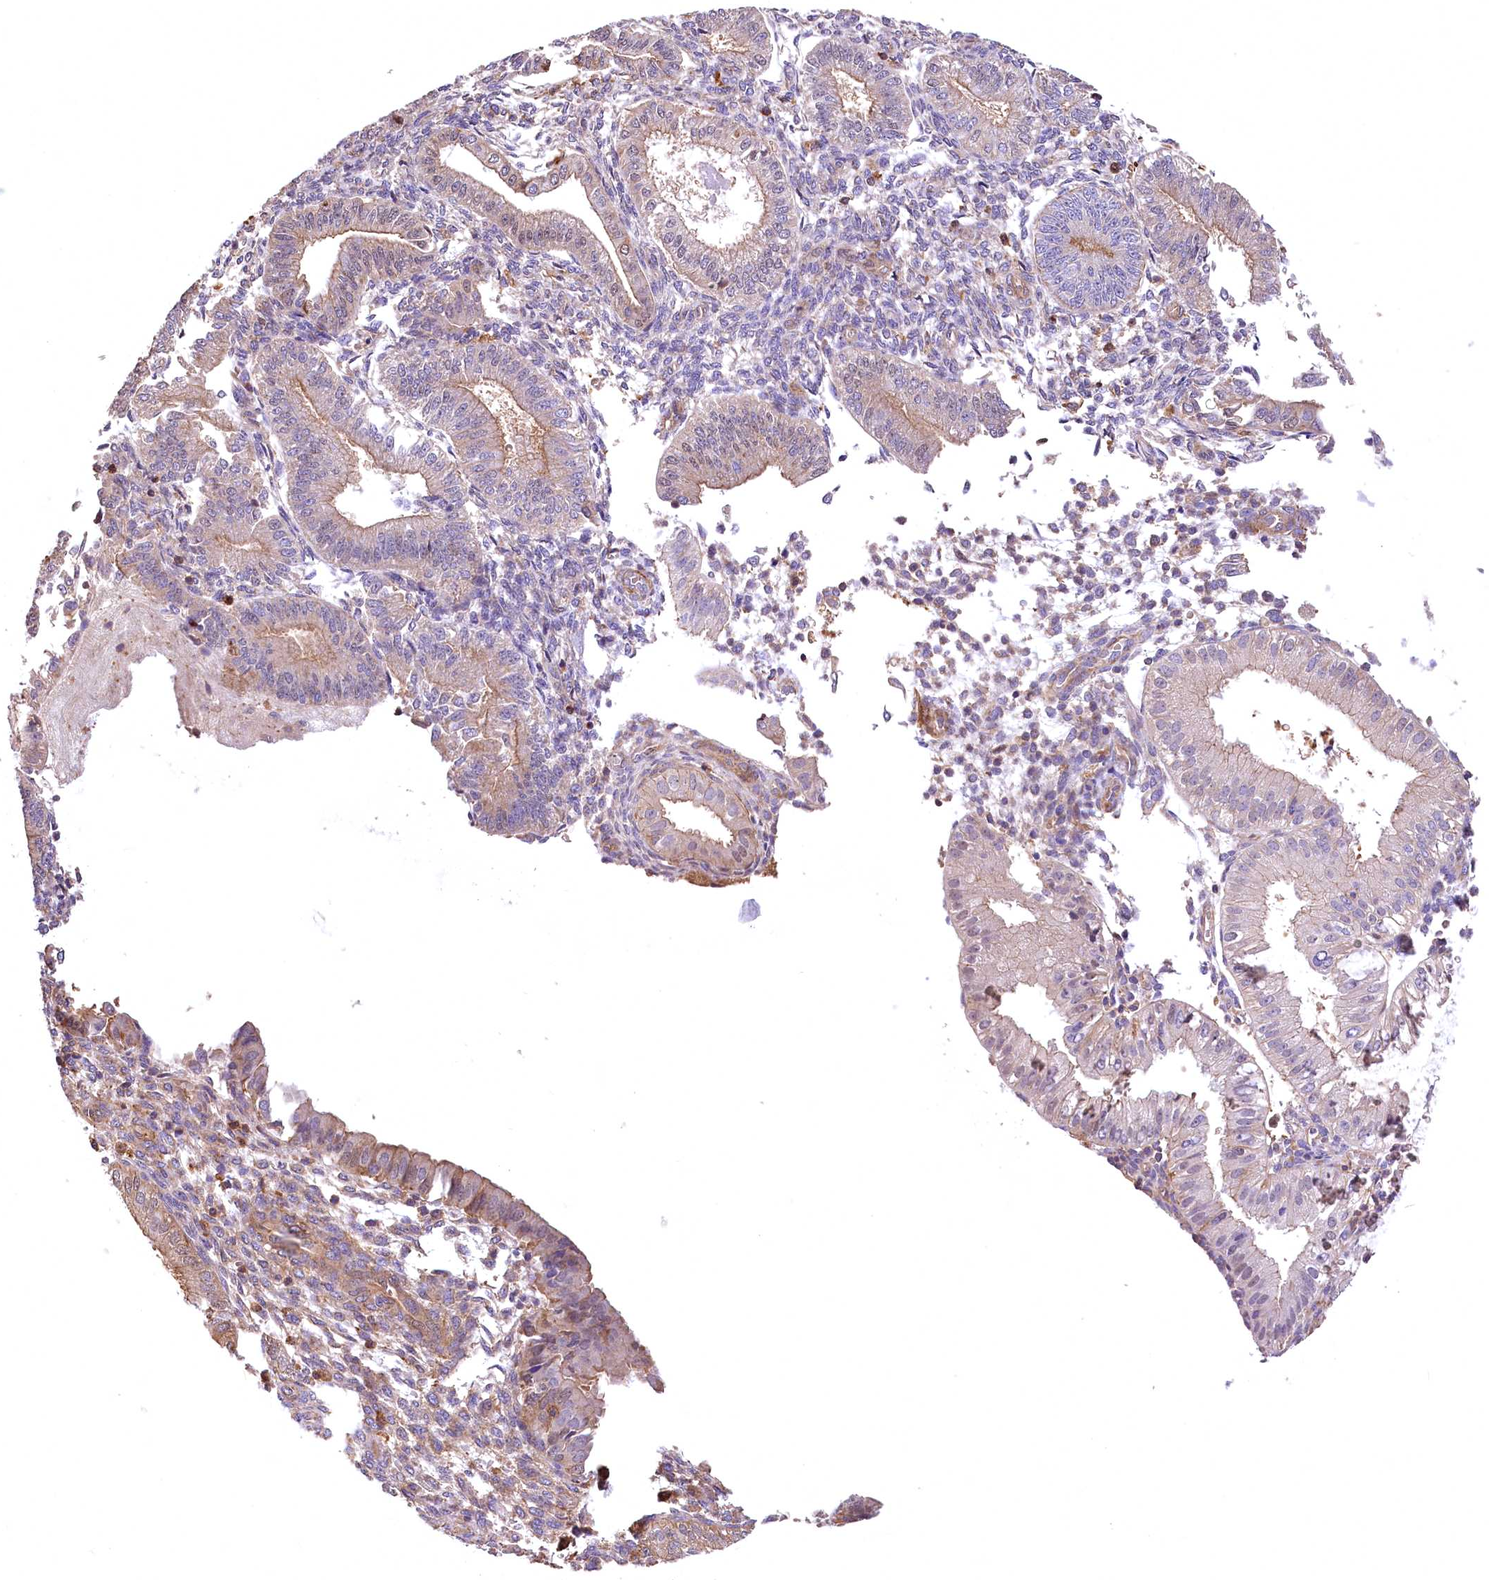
{"staining": {"intensity": "weak", "quantity": "<25%", "location": "cytoplasmic/membranous"}, "tissue": "endometrium", "cell_type": "Cells in endometrial stroma", "image_type": "normal", "snomed": [{"axis": "morphology", "description": "Normal tissue, NOS"}, {"axis": "topography", "description": "Endometrium"}], "caption": "DAB (3,3'-diaminobenzidine) immunohistochemical staining of benign human endometrium displays no significant staining in cells in endometrial stroma. (DAB IHC, high magnification).", "gene": "DPP3", "patient": {"sex": "female", "age": 39}}